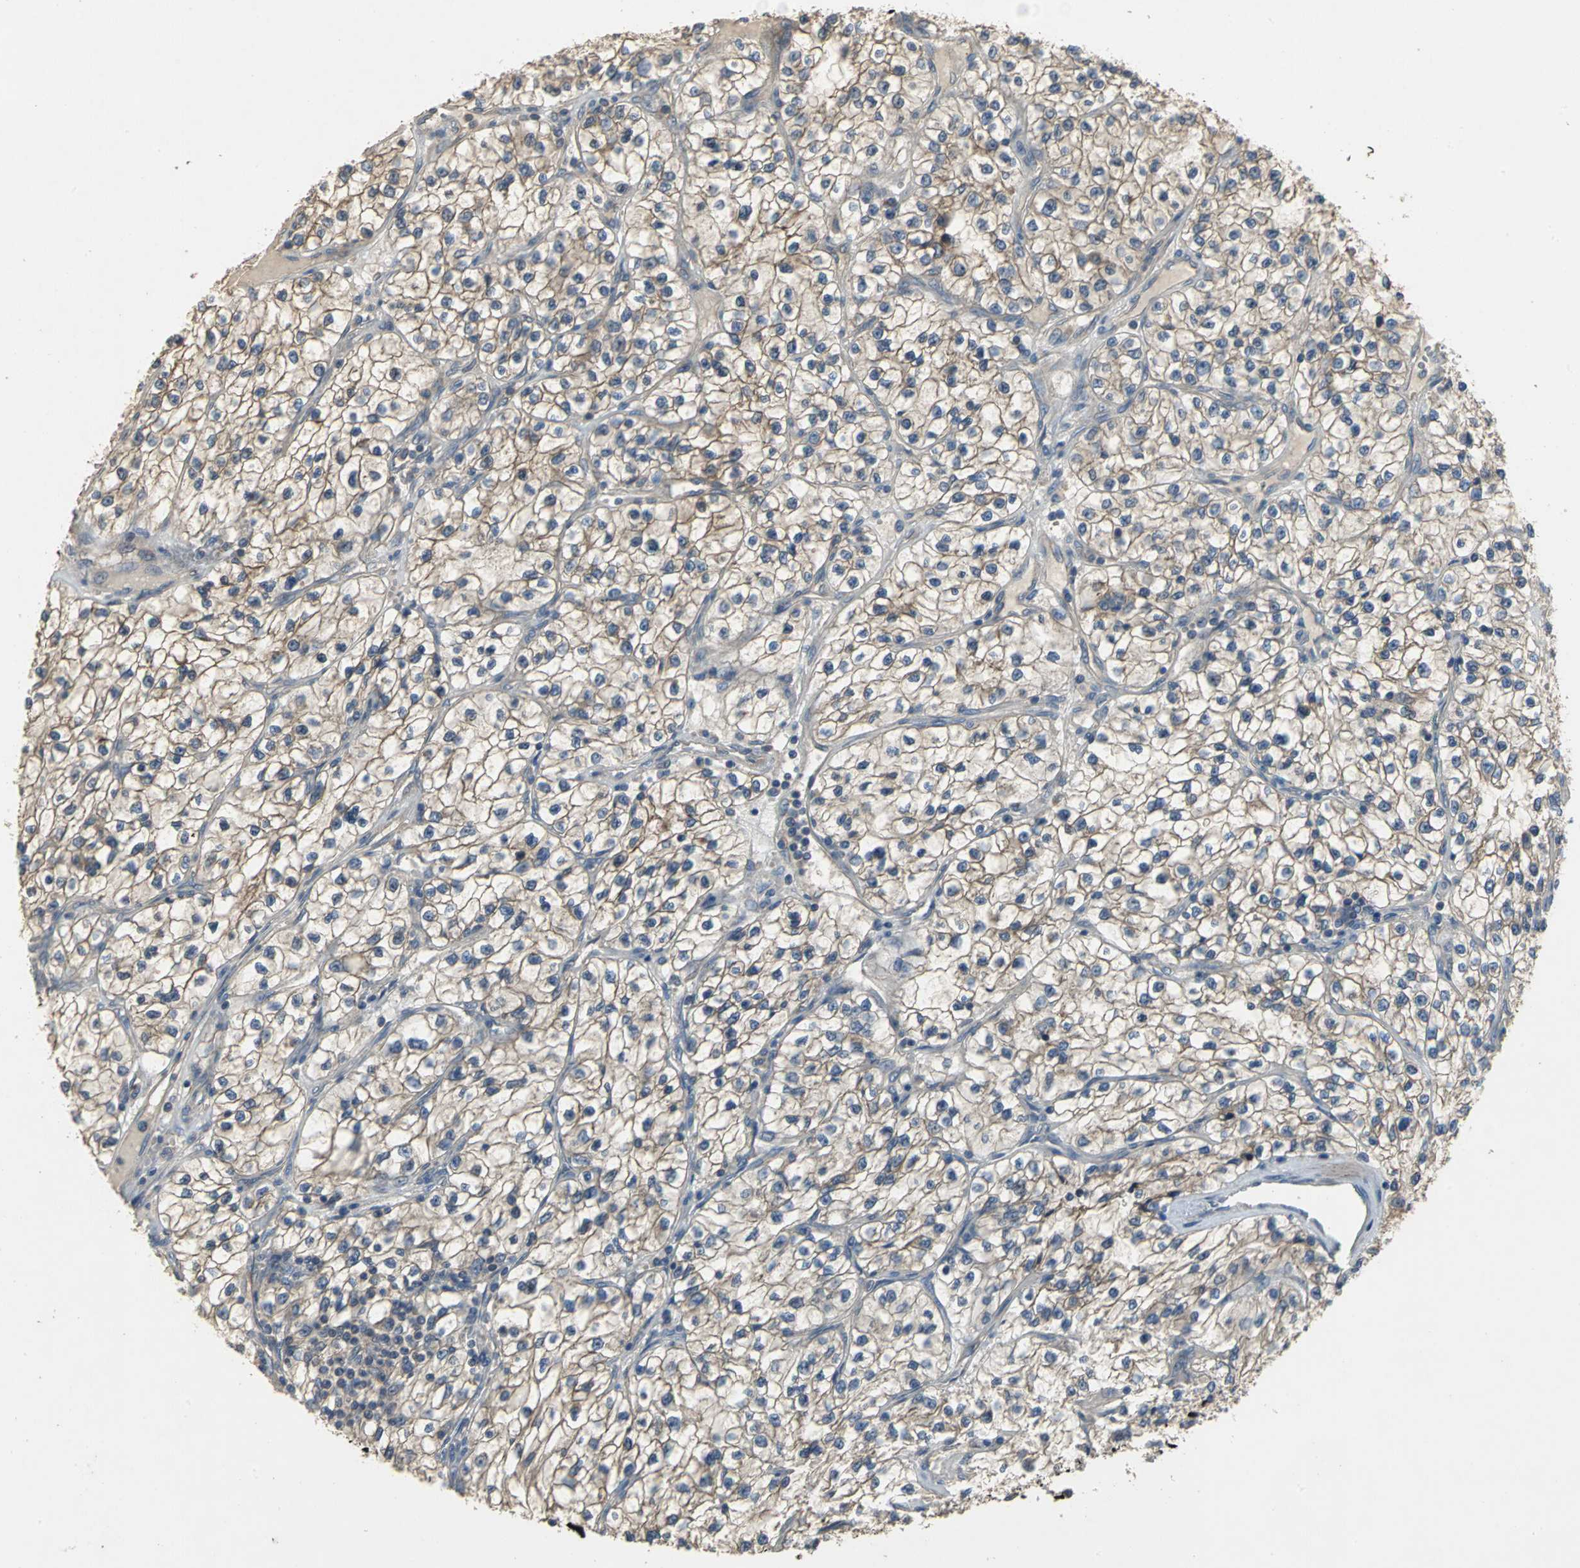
{"staining": {"intensity": "moderate", "quantity": ">75%", "location": "cytoplasmic/membranous"}, "tissue": "renal cancer", "cell_type": "Tumor cells", "image_type": "cancer", "snomed": [{"axis": "morphology", "description": "Adenocarcinoma, NOS"}, {"axis": "topography", "description": "Kidney"}], "caption": "High-magnification brightfield microscopy of renal cancer stained with DAB (3,3'-diaminobenzidine) (brown) and counterstained with hematoxylin (blue). tumor cells exhibit moderate cytoplasmic/membranous staining is present in approximately>75% of cells.", "gene": "MET", "patient": {"sex": "female", "age": 57}}